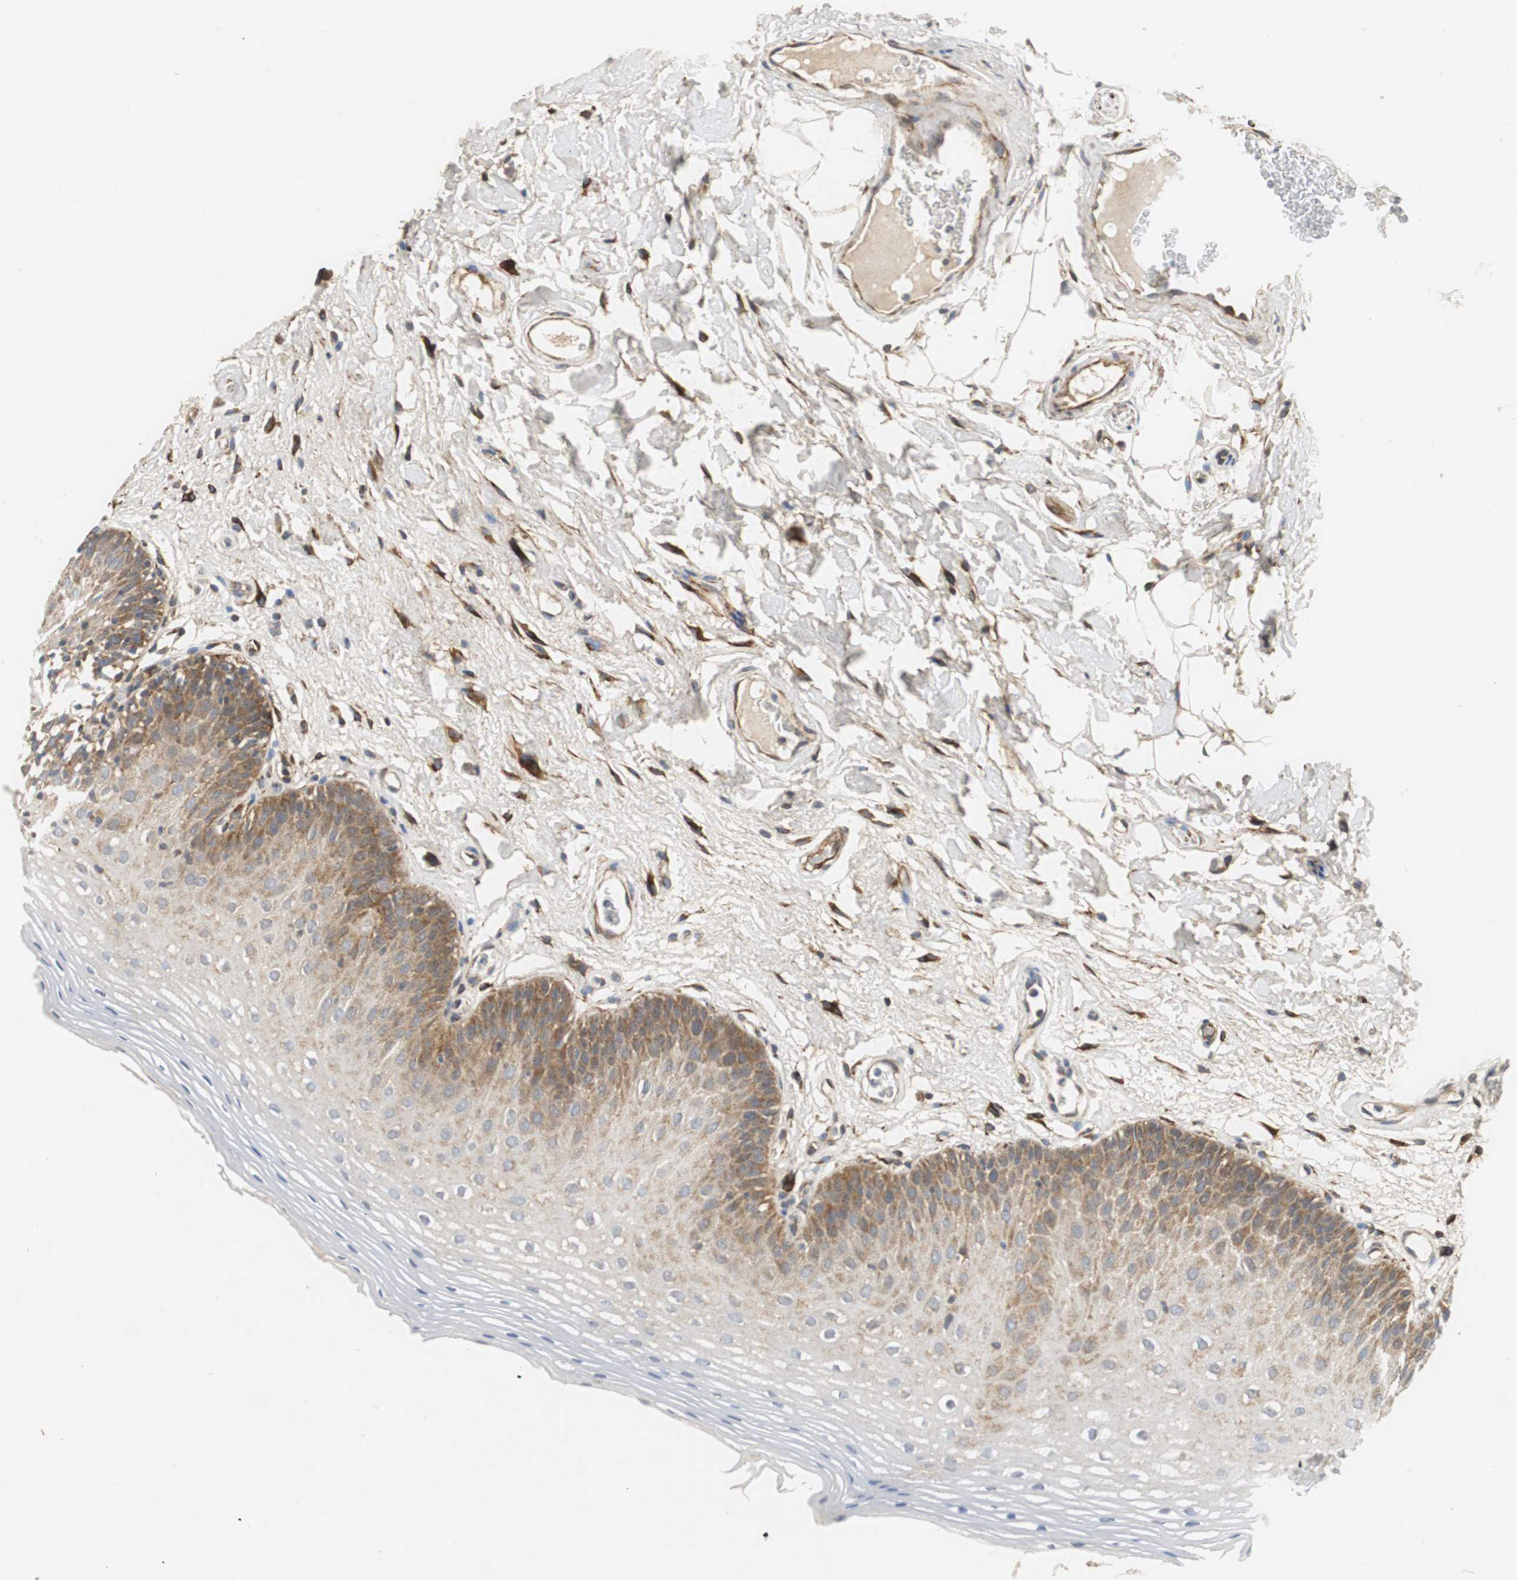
{"staining": {"intensity": "moderate", "quantity": ">75%", "location": "cytoplasmic/membranous"}, "tissue": "oral mucosa", "cell_type": "Squamous epithelial cells", "image_type": "normal", "snomed": [{"axis": "morphology", "description": "Normal tissue, NOS"}, {"axis": "morphology", "description": "Squamous cell carcinoma, NOS"}, {"axis": "topography", "description": "Skeletal muscle"}, {"axis": "topography", "description": "Oral tissue"}], "caption": "IHC micrograph of unremarkable oral mucosa: human oral mucosa stained using IHC displays medium levels of moderate protein expression localized specifically in the cytoplasmic/membranous of squamous epithelial cells, appearing as a cytoplasmic/membranous brown color.", "gene": "ISCU", "patient": {"sex": "male", "age": 71}}